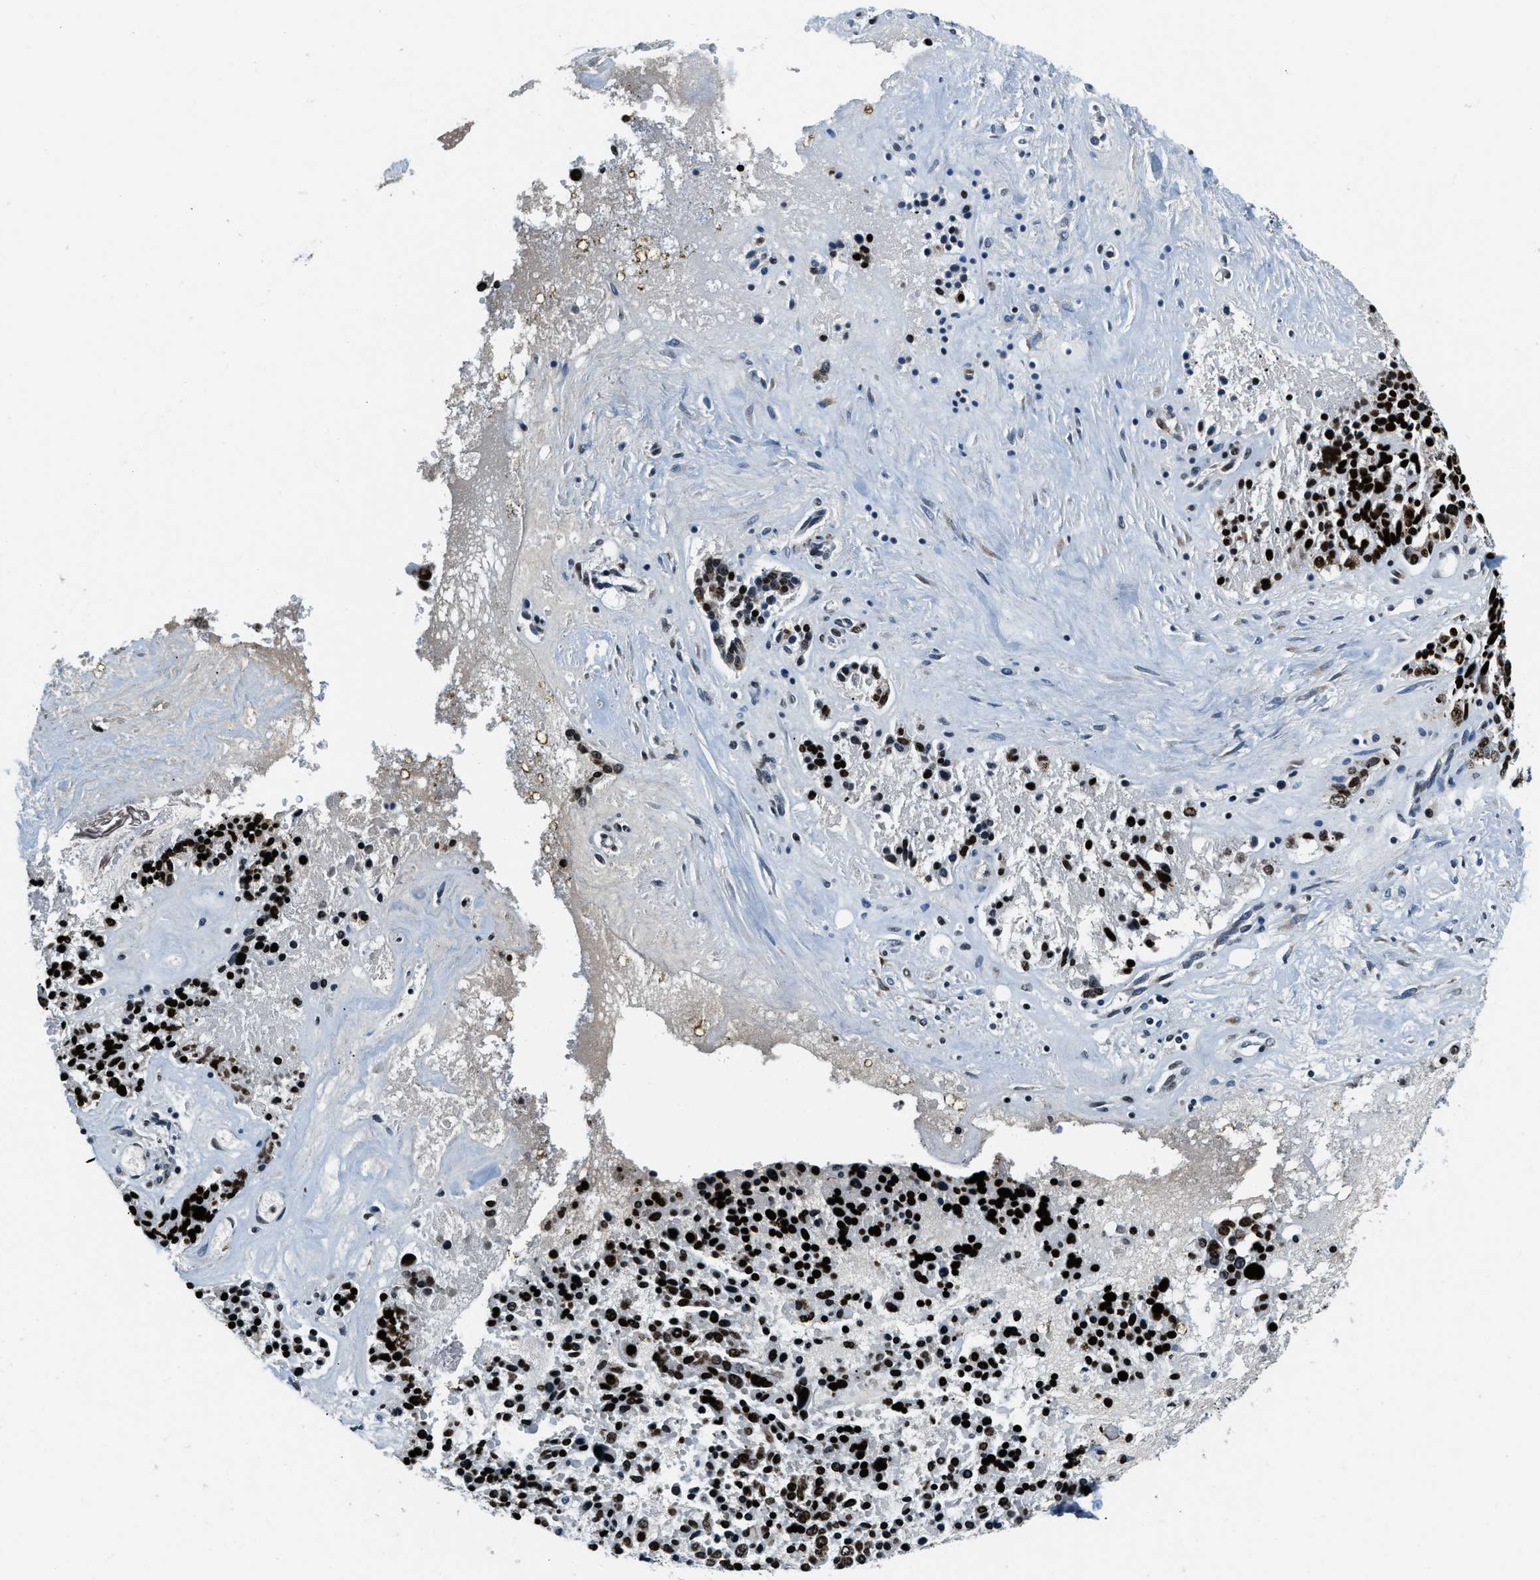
{"staining": {"intensity": "strong", "quantity": ">75%", "location": "nuclear"}, "tissue": "ovarian cancer", "cell_type": "Tumor cells", "image_type": "cancer", "snomed": [{"axis": "morphology", "description": "Cystadenocarcinoma, serous, NOS"}, {"axis": "topography", "description": "Ovary"}], "caption": "IHC of human ovarian cancer displays high levels of strong nuclear positivity in about >75% of tumor cells. IHC stains the protein of interest in brown and the nuclei are stained blue.", "gene": "TOP1", "patient": {"sex": "female", "age": 44}}